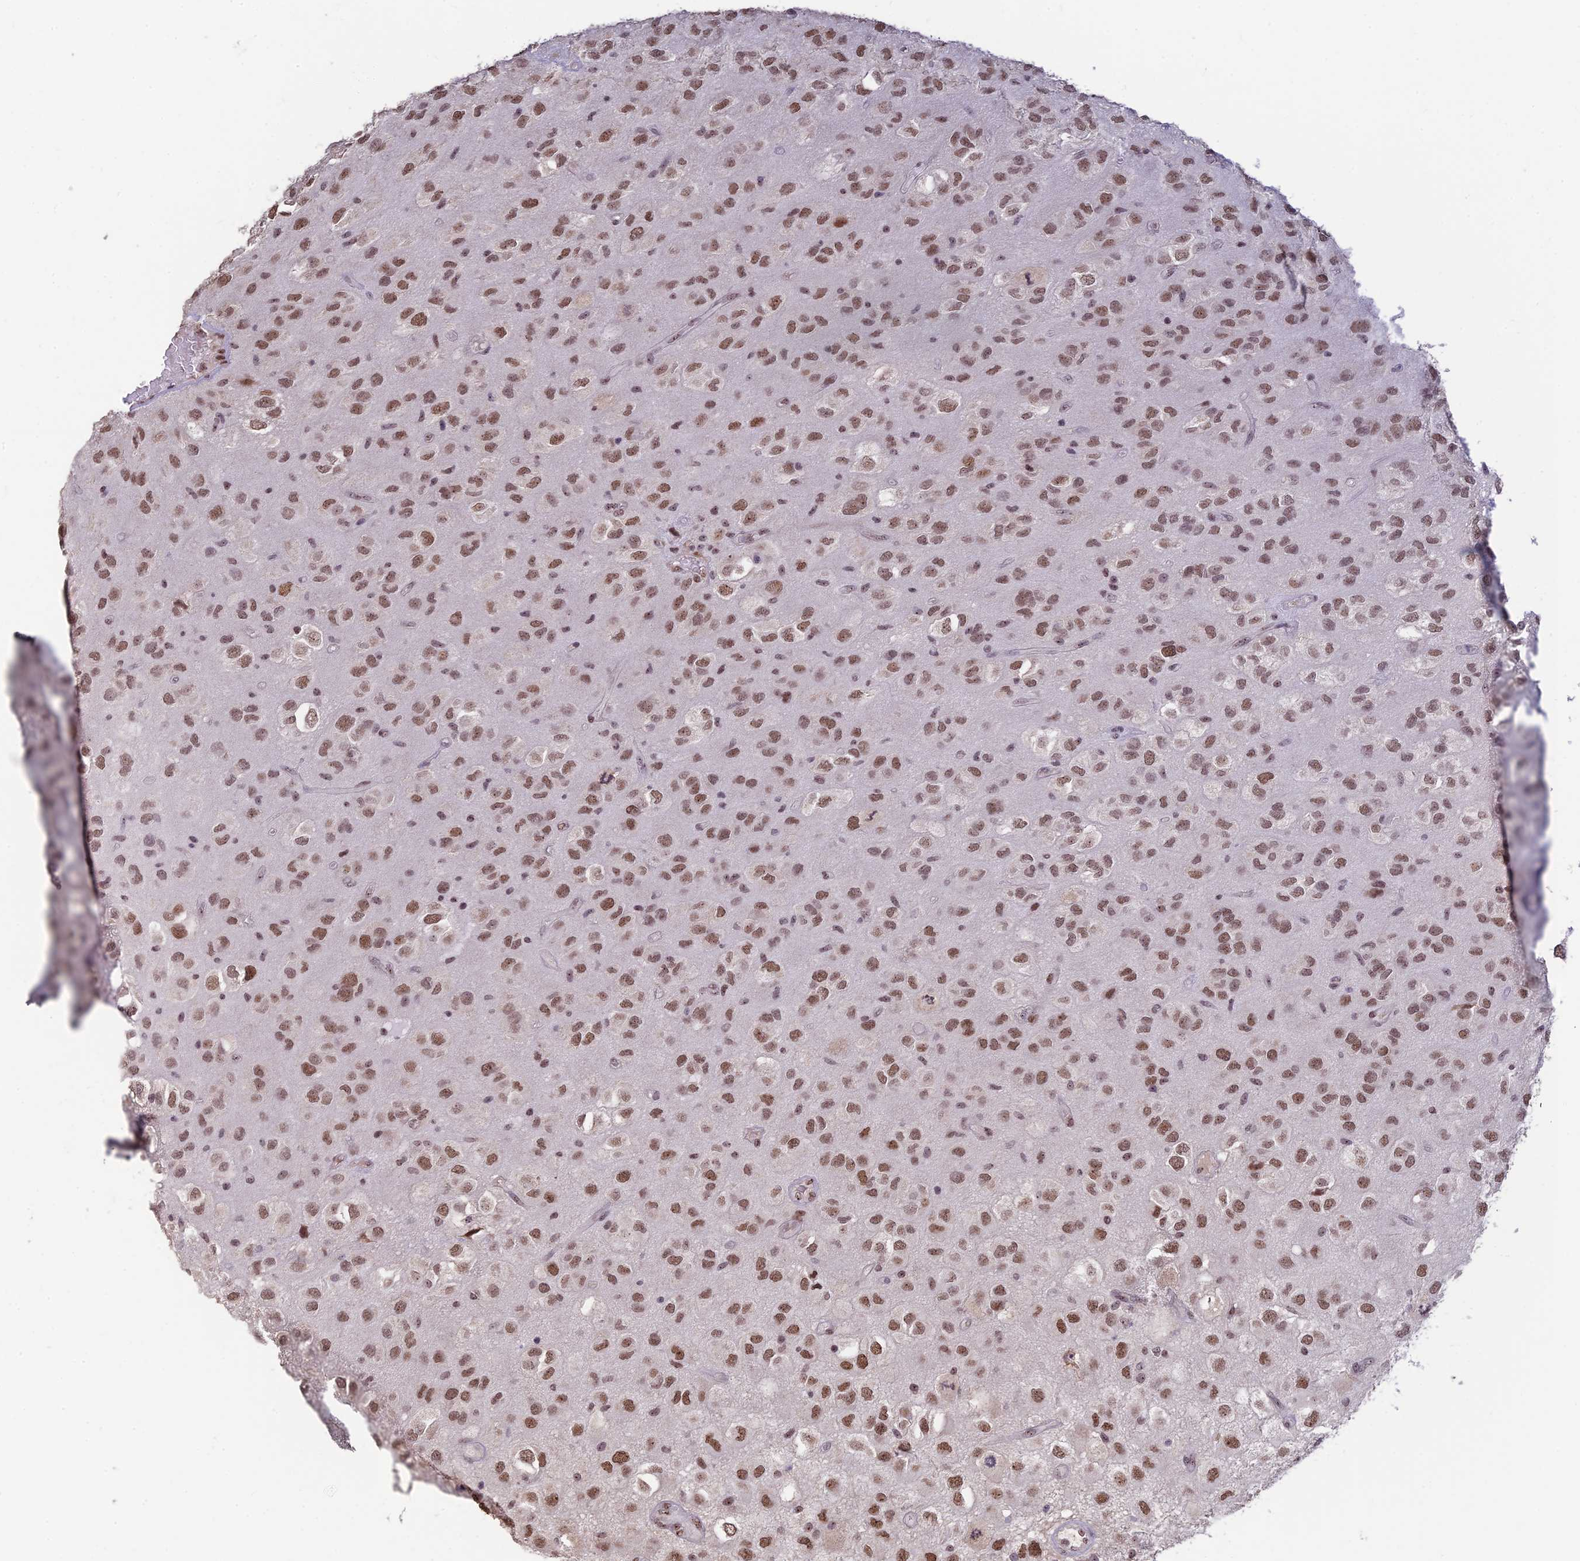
{"staining": {"intensity": "moderate", "quantity": ">75%", "location": "nuclear"}, "tissue": "glioma", "cell_type": "Tumor cells", "image_type": "cancer", "snomed": [{"axis": "morphology", "description": "Glioma, malignant, Low grade"}, {"axis": "topography", "description": "Brain"}], "caption": "About >75% of tumor cells in human low-grade glioma (malignant) demonstrate moderate nuclear protein staining as visualized by brown immunohistochemical staining.", "gene": "POLR1G", "patient": {"sex": "male", "age": 66}}